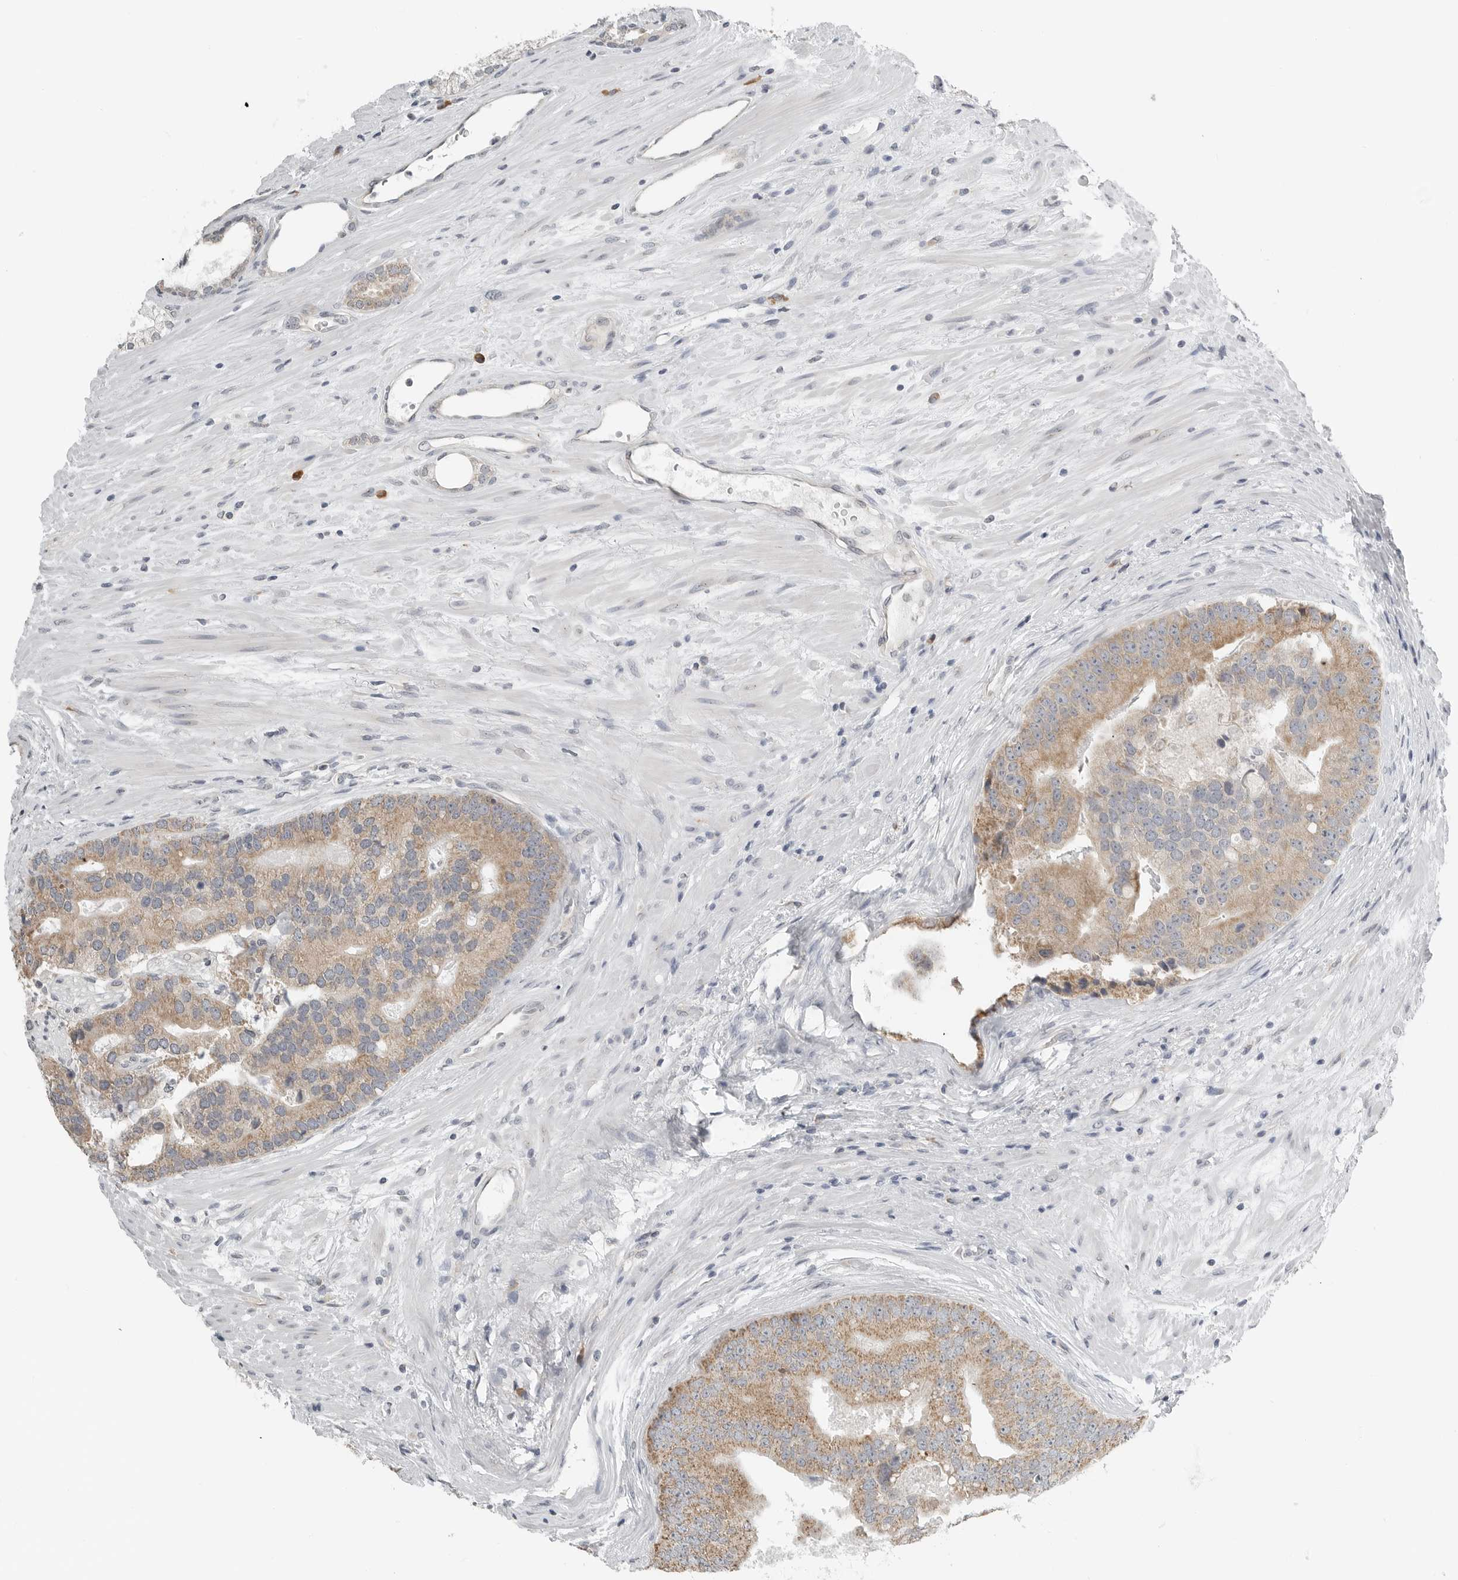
{"staining": {"intensity": "moderate", "quantity": ">75%", "location": "cytoplasmic/membranous"}, "tissue": "prostate cancer", "cell_type": "Tumor cells", "image_type": "cancer", "snomed": [{"axis": "morphology", "description": "Adenocarcinoma, High grade"}, {"axis": "topography", "description": "Prostate"}], "caption": "IHC of human prostate cancer (adenocarcinoma (high-grade)) demonstrates medium levels of moderate cytoplasmic/membranous positivity in about >75% of tumor cells. Using DAB (brown) and hematoxylin (blue) stains, captured at high magnification using brightfield microscopy.", "gene": "IL12RB2", "patient": {"sex": "male", "age": 70}}